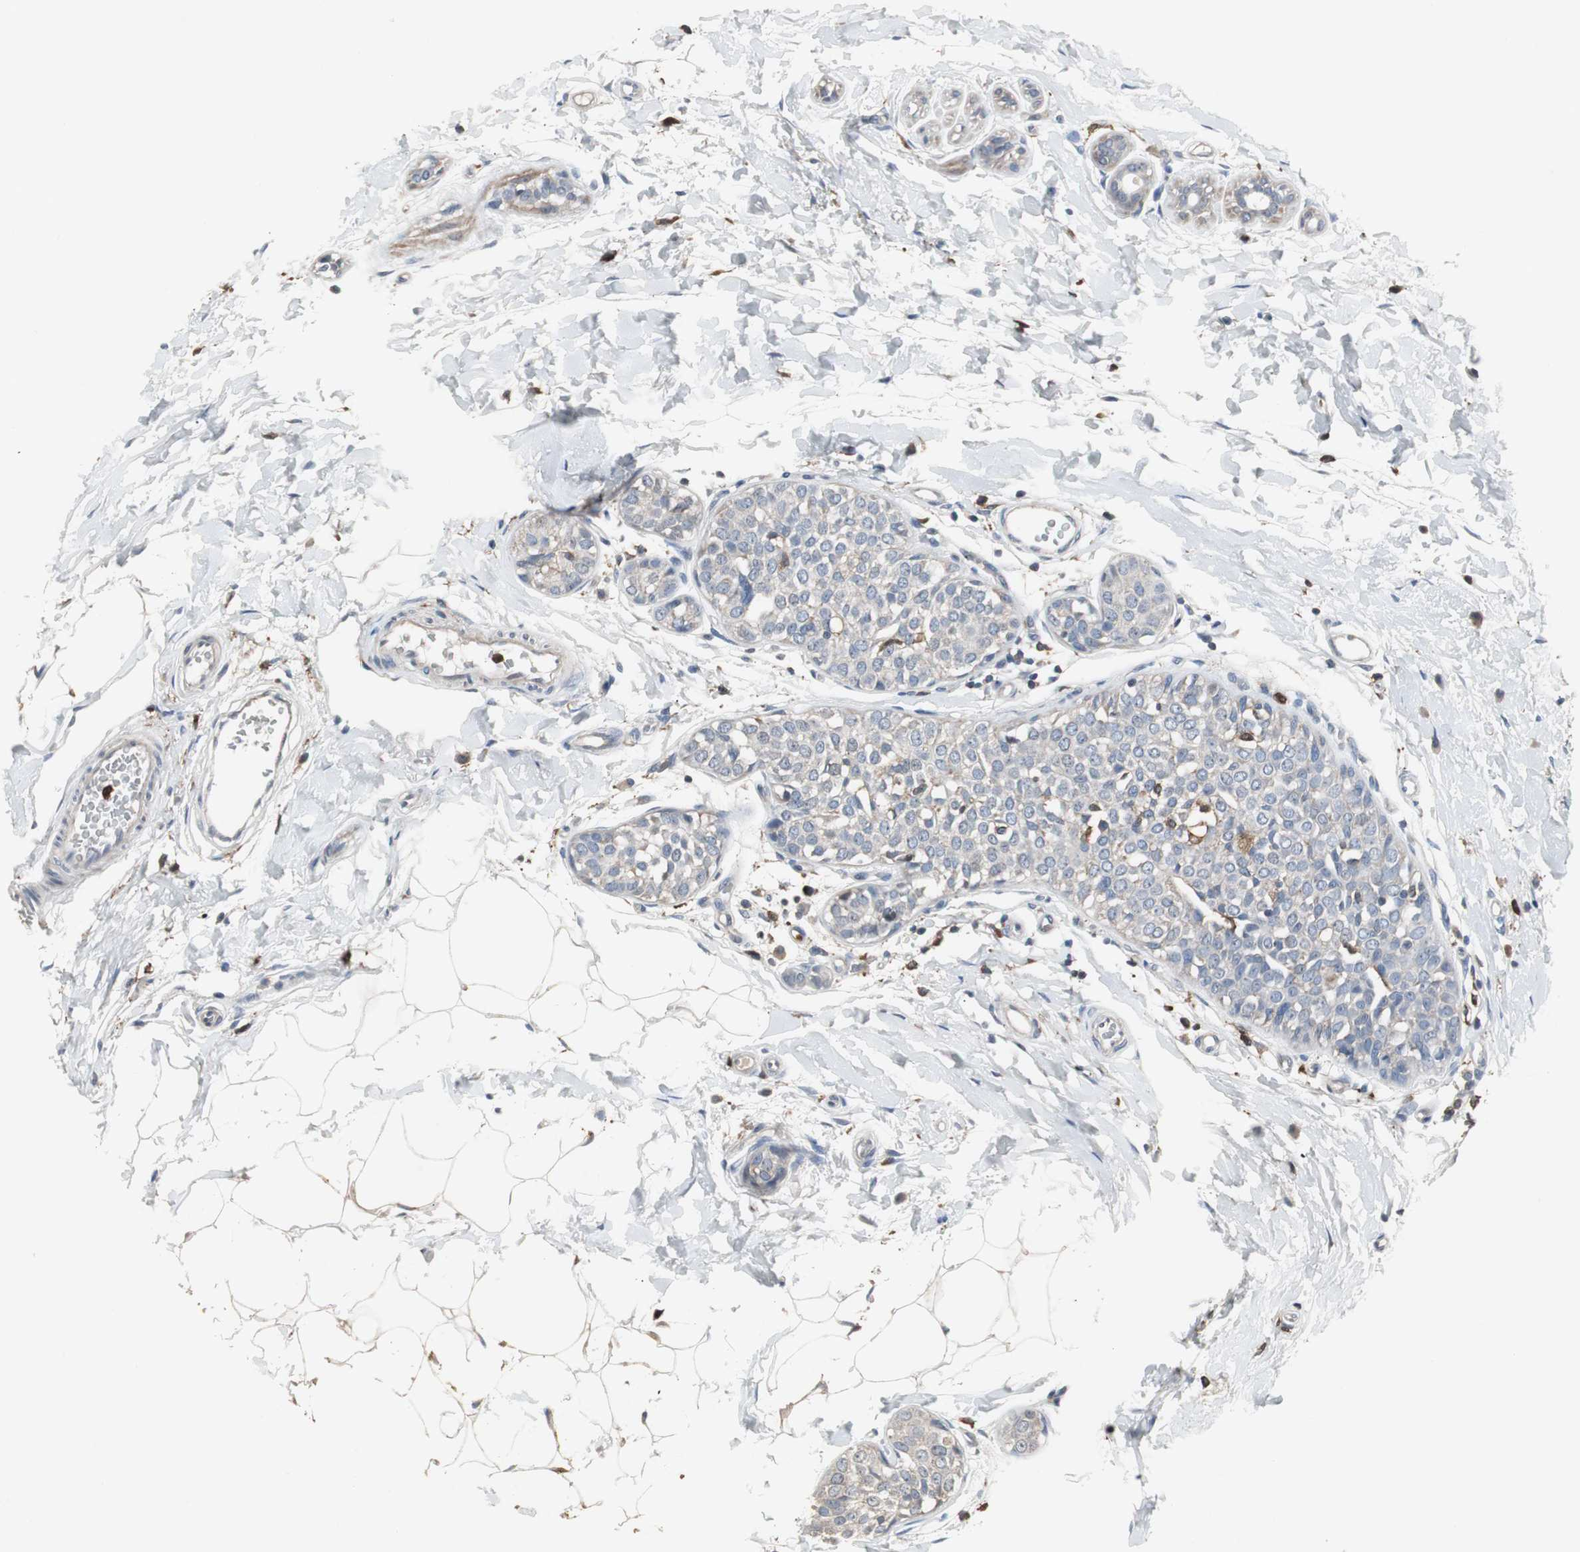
{"staining": {"intensity": "weak", "quantity": "<25%", "location": "cytoplasmic/membranous"}, "tissue": "breast cancer", "cell_type": "Tumor cells", "image_type": "cancer", "snomed": [{"axis": "morphology", "description": "Lobular carcinoma, in situ"}, {"axis": "morphology", "description": "Lobular carcinoma"}, {"axis": "topography", "description": "Breast"}], "caption": "This is an immunohistochemistry (IHC) image of human breast cancer (lobular carcinoma in situ). There is no expression in tumor cells.", "gene": "NCF2", "patient": {"sex": "female", "age": 41}}